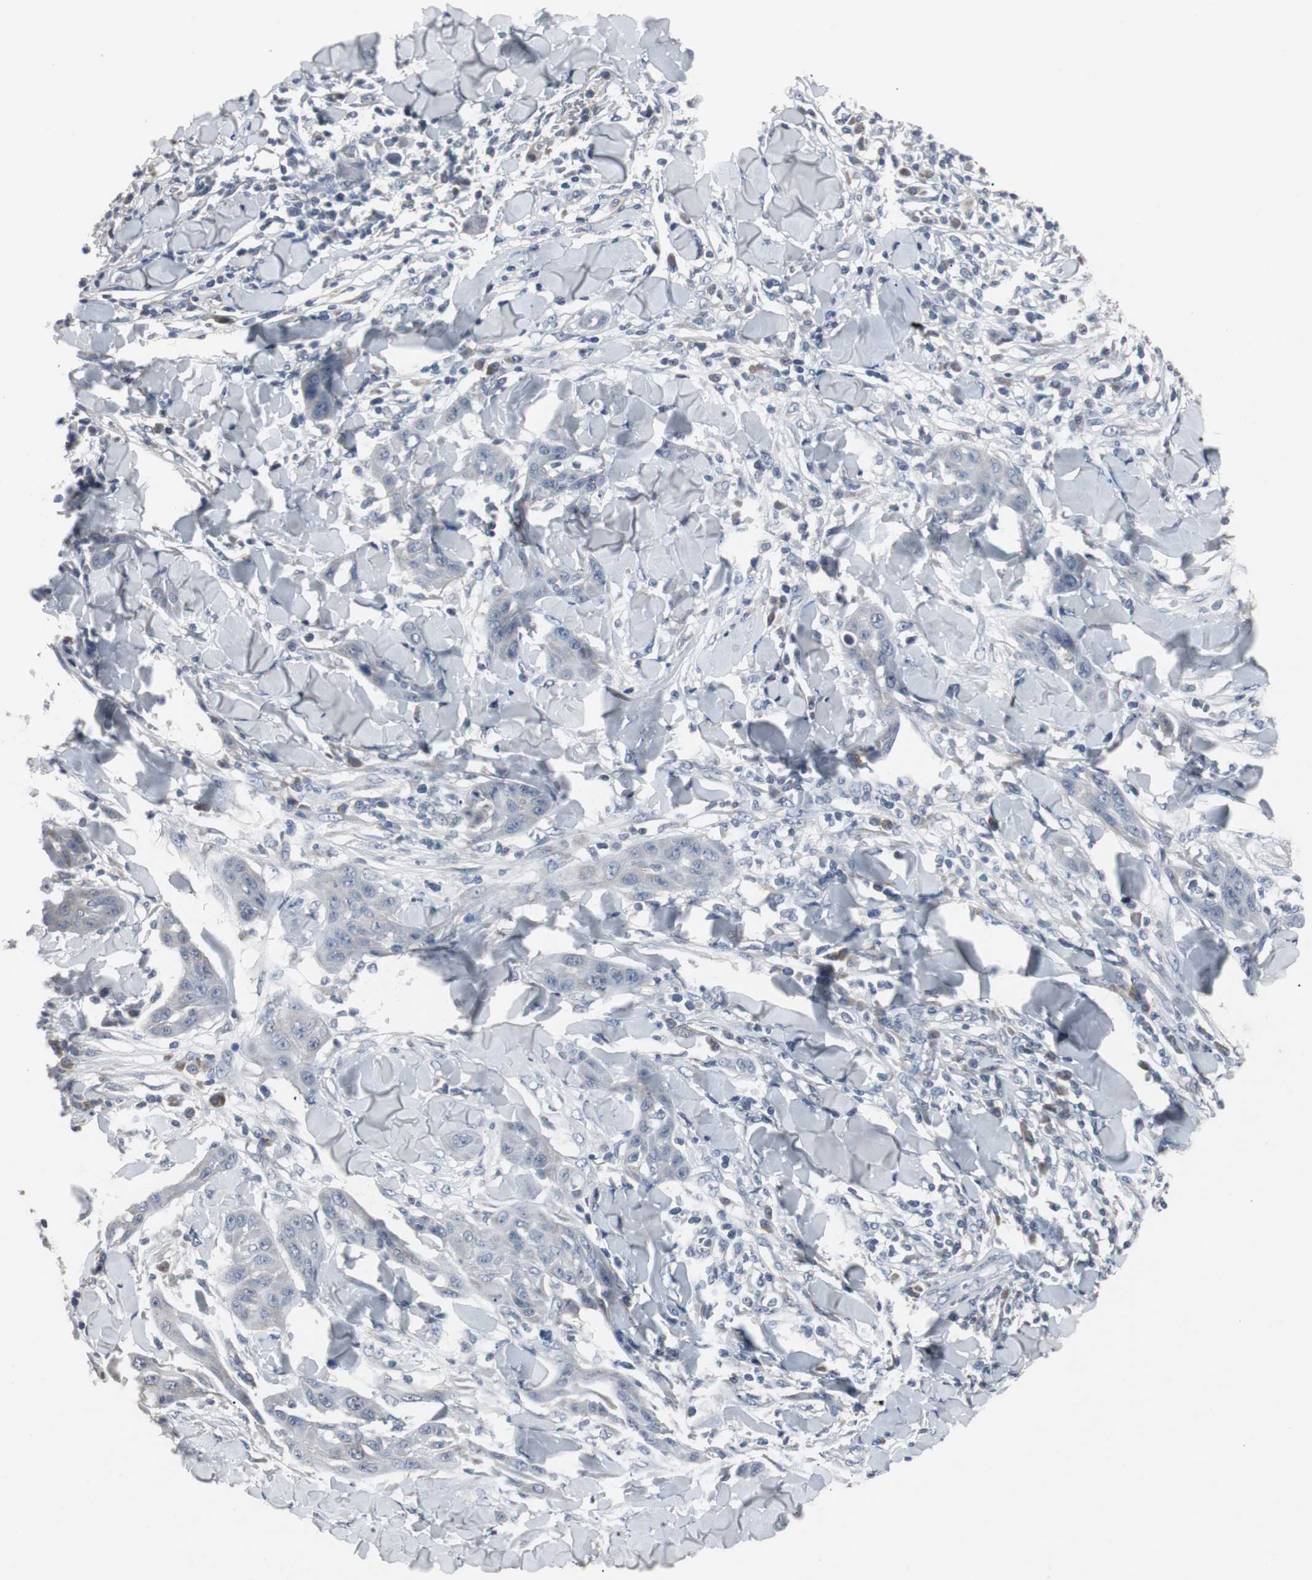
{"staining": {"intensity": "negative", "quantity": "none", "location": "none"}, "tissue": "skin cancer", "cell_type": "Tumor cells", "image_type": "cancer", "snomed": [{"axis": "morphology", "description": "Squamous cell carcinoma, NOS"}, {"axis": "topography", "description": "Skin"}], "caption": "A high-resolution micrograph shows immunohistochemistry staining of skin cancer (squamous cell carcinoma), which demonstrates no significant staining in tumor cells.", "gene": "ACAA1", "patient": {"sex": "male", "age": 24}}